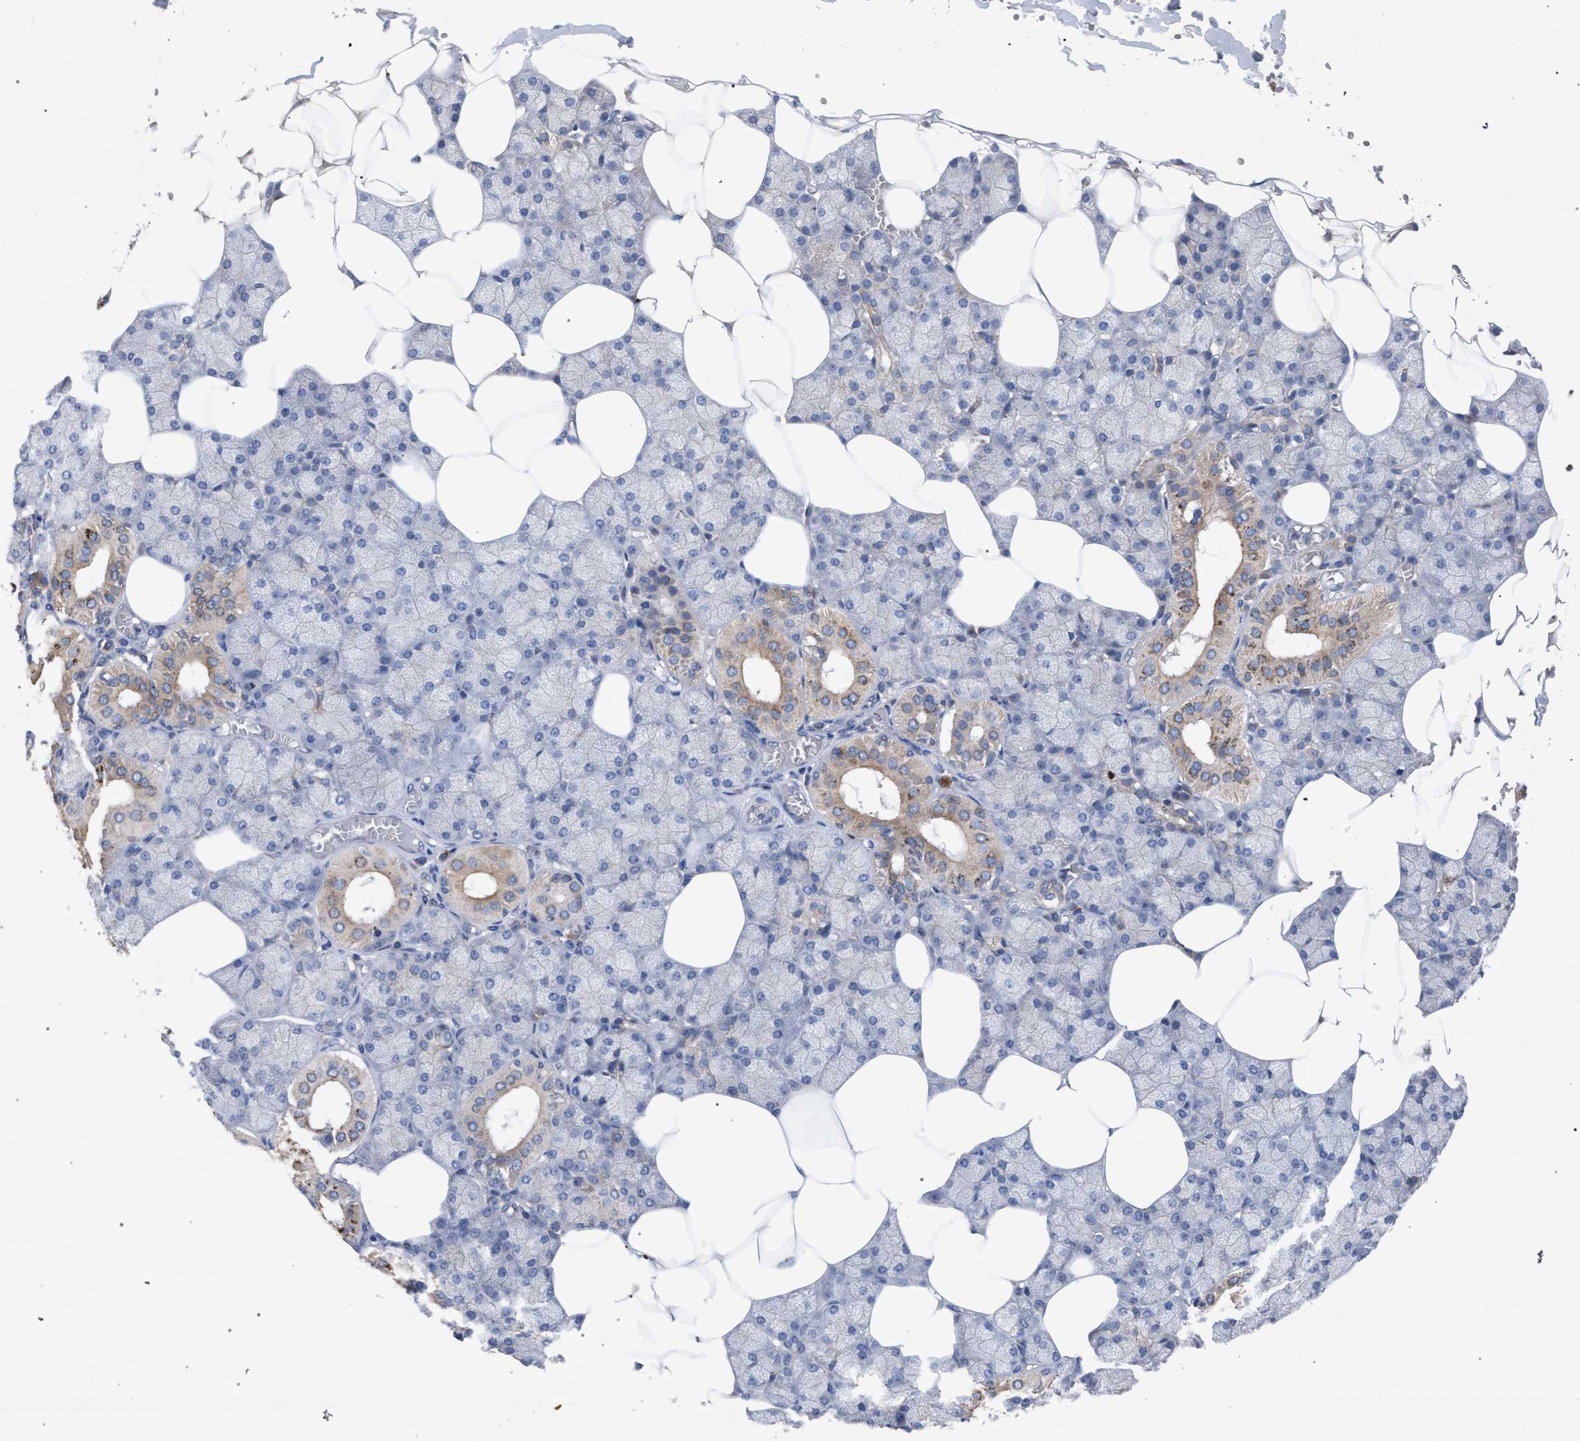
{"staining": {"intensity": "strong", "quantity": "<25%", "location": "cytoplasmic/membranous"}, "tissue": "salivary gland", "cell_type": "Glandular cells", "image_type": "normal", "snomed": [{"axis": "morphology", "description": "Normal tissue, NOS"}, {"axis": "topography", "description": "Salivary gland"}], "caption": "This is a micrograph of immunohistochemistry (IHC) staining of normal salivary gland, which shows strong expression in the cytoplasmic/membranous of glandular cells.", "gene": "BCL2L12", "patient": {"sex": "male", "age": 62}}